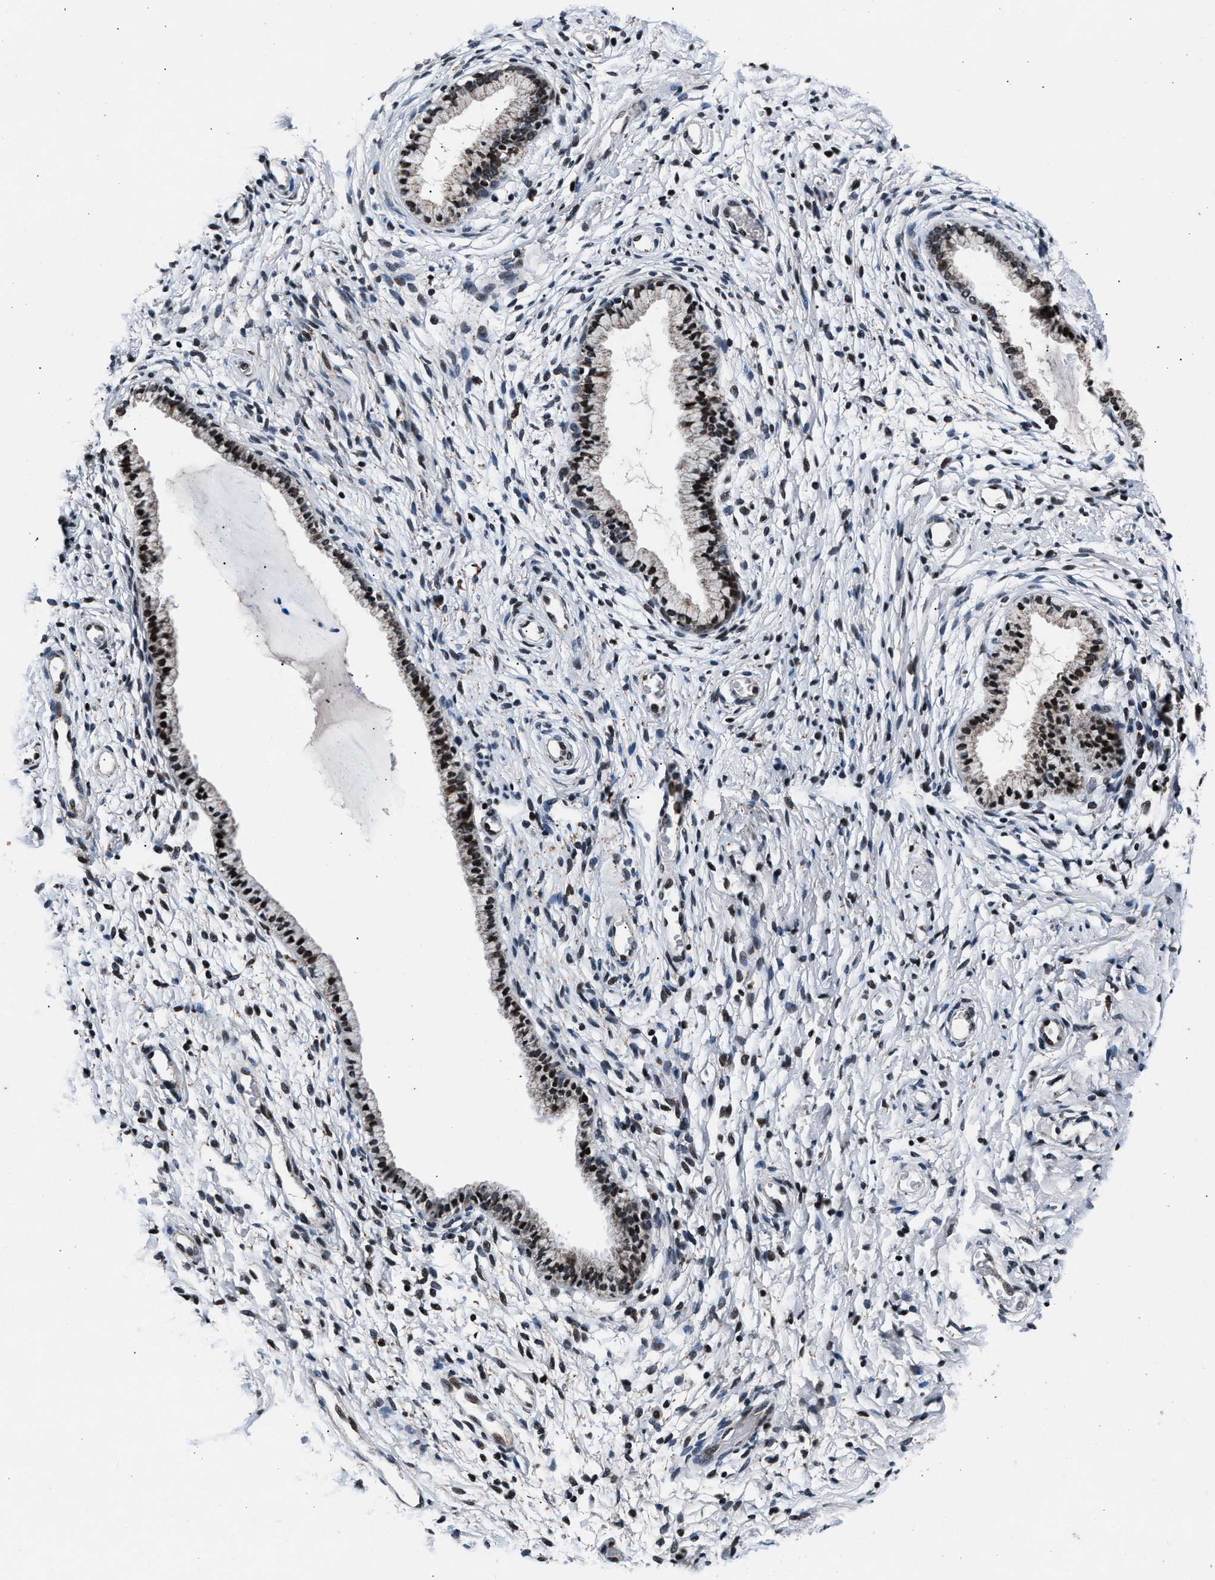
{"staining": {"intensity": "moderate", "quantity": ">75%", "location": "nuclear"}, "tissue": "cervix", "cell_type": "Glandular cells", "image_type": "normal", "snomed": [{"axis": "morphology", "description": "Normal tissue, NOS"}, {"axis": "topography", "description": "Cervix"}], "caption": "Glandular cells reveal medium levels of moderate nuclear expression in about >75% of cells in unremarkable cervix. (Stains: DAB (3,3'-diaminobenzidine) in brown, nuclei in blue, Microscopy: brightfield microscopy at high magnification).", "gene": "PRRC2B", "patient": {"sex": "female", "age": 72}}